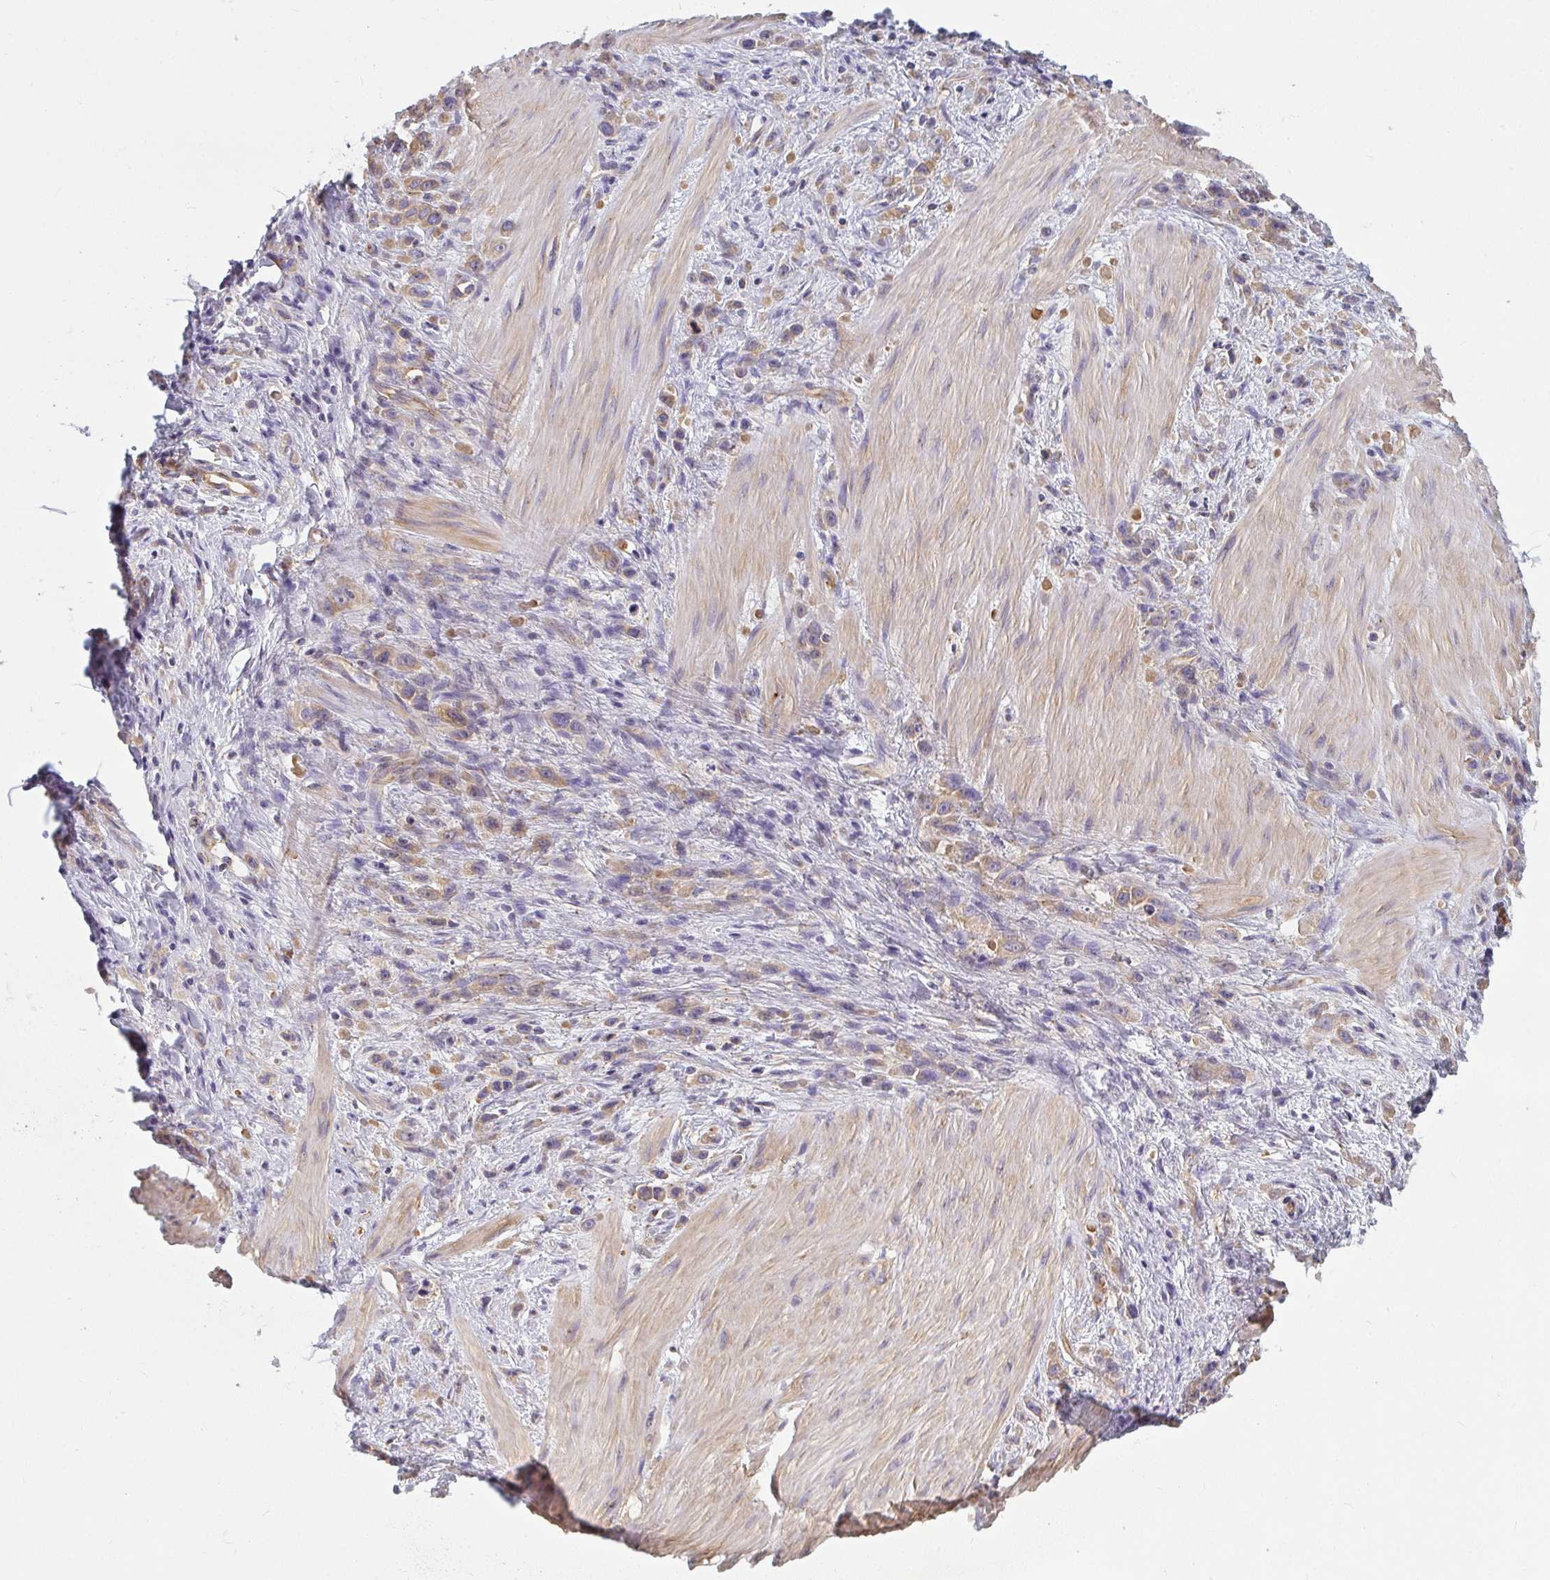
{"staining": {"intensity": "weak", "quantity": ">75%", "location": "cytoplasmic/membranous"}, "tissue": "stomach cancer", "cell_type": "Tumor cells", "image_type": "cancer", "snomed": [{"axis": "morphology", "description": "Adenocarcinoma, NOS"}, {"axis": "topography", "description": "Stomach"}], "caption": "Stomach cancer stained for a protein exhibits weak cytoplasmic/membranous positivity in tumor cells. (DAB IHC with brightfield microscopy, high magnification).", "gene": "DYNC1I2", "patient": {"sex": "male", "age": 47}}